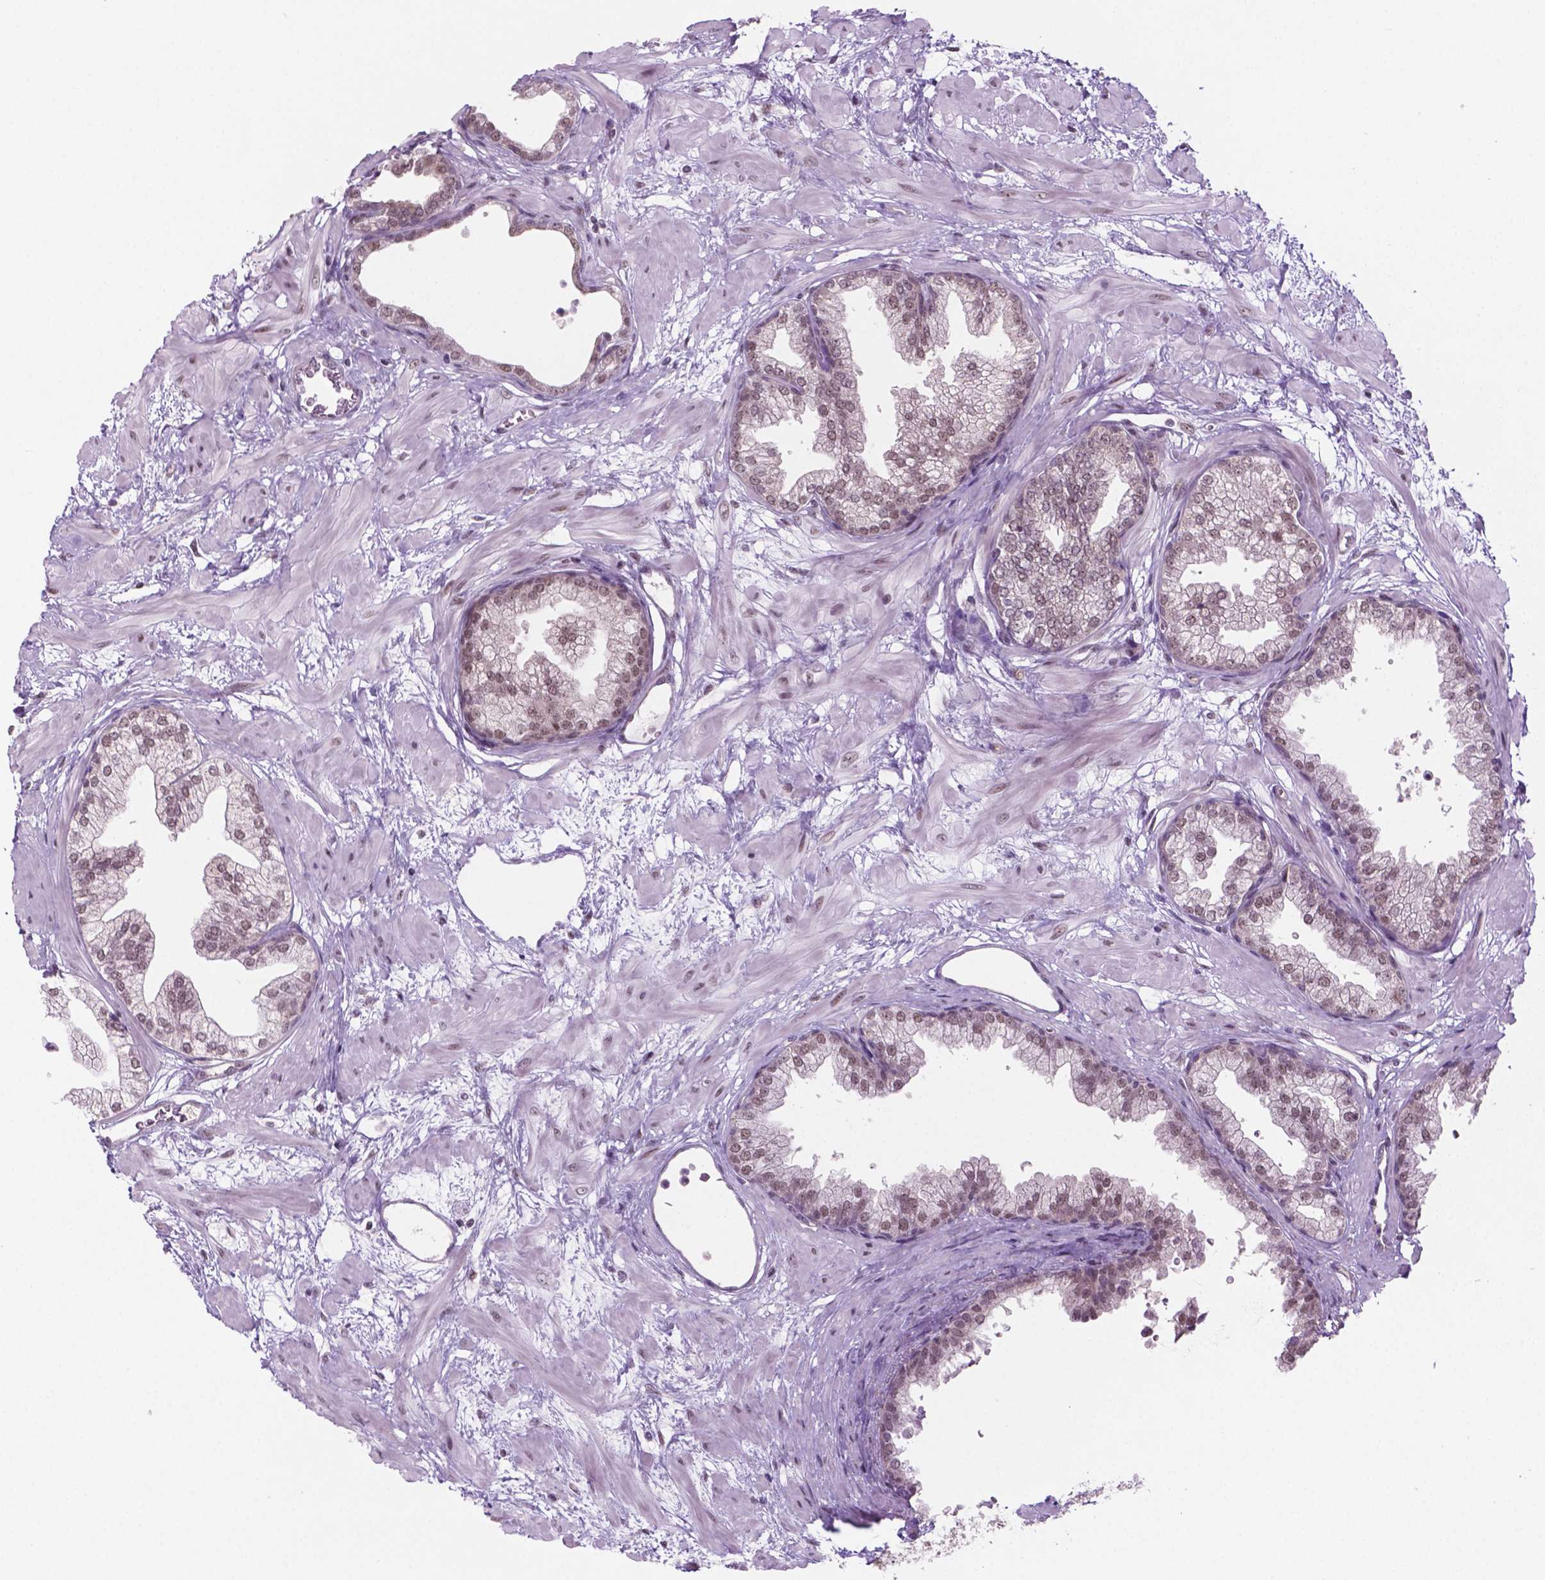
{"staining": {"intensity": "moderate", "quantity": ">75%", "location": "nuclear"}, "tissue": "prostate", "cell_type": "Glandular cells", "image_type": "normal", "snomed": [{"axis": "morphology", "description": "Normal tissue, NOS"}, {"axis": "topography", "description": "Prostate"}], "caption": "Benign prostate was stained to show a protein in brown. There is medium levels of moderate nuclear staining in approximately >75% of glandular cells. The staining was performed using DAB (3,3'-diaminobenzidine), with brown indicating positive protein expression. Nuclei are stained blue with hematoxylin.", "gene": "PHAX", "patient": {"sex": "male", "age": 37}}